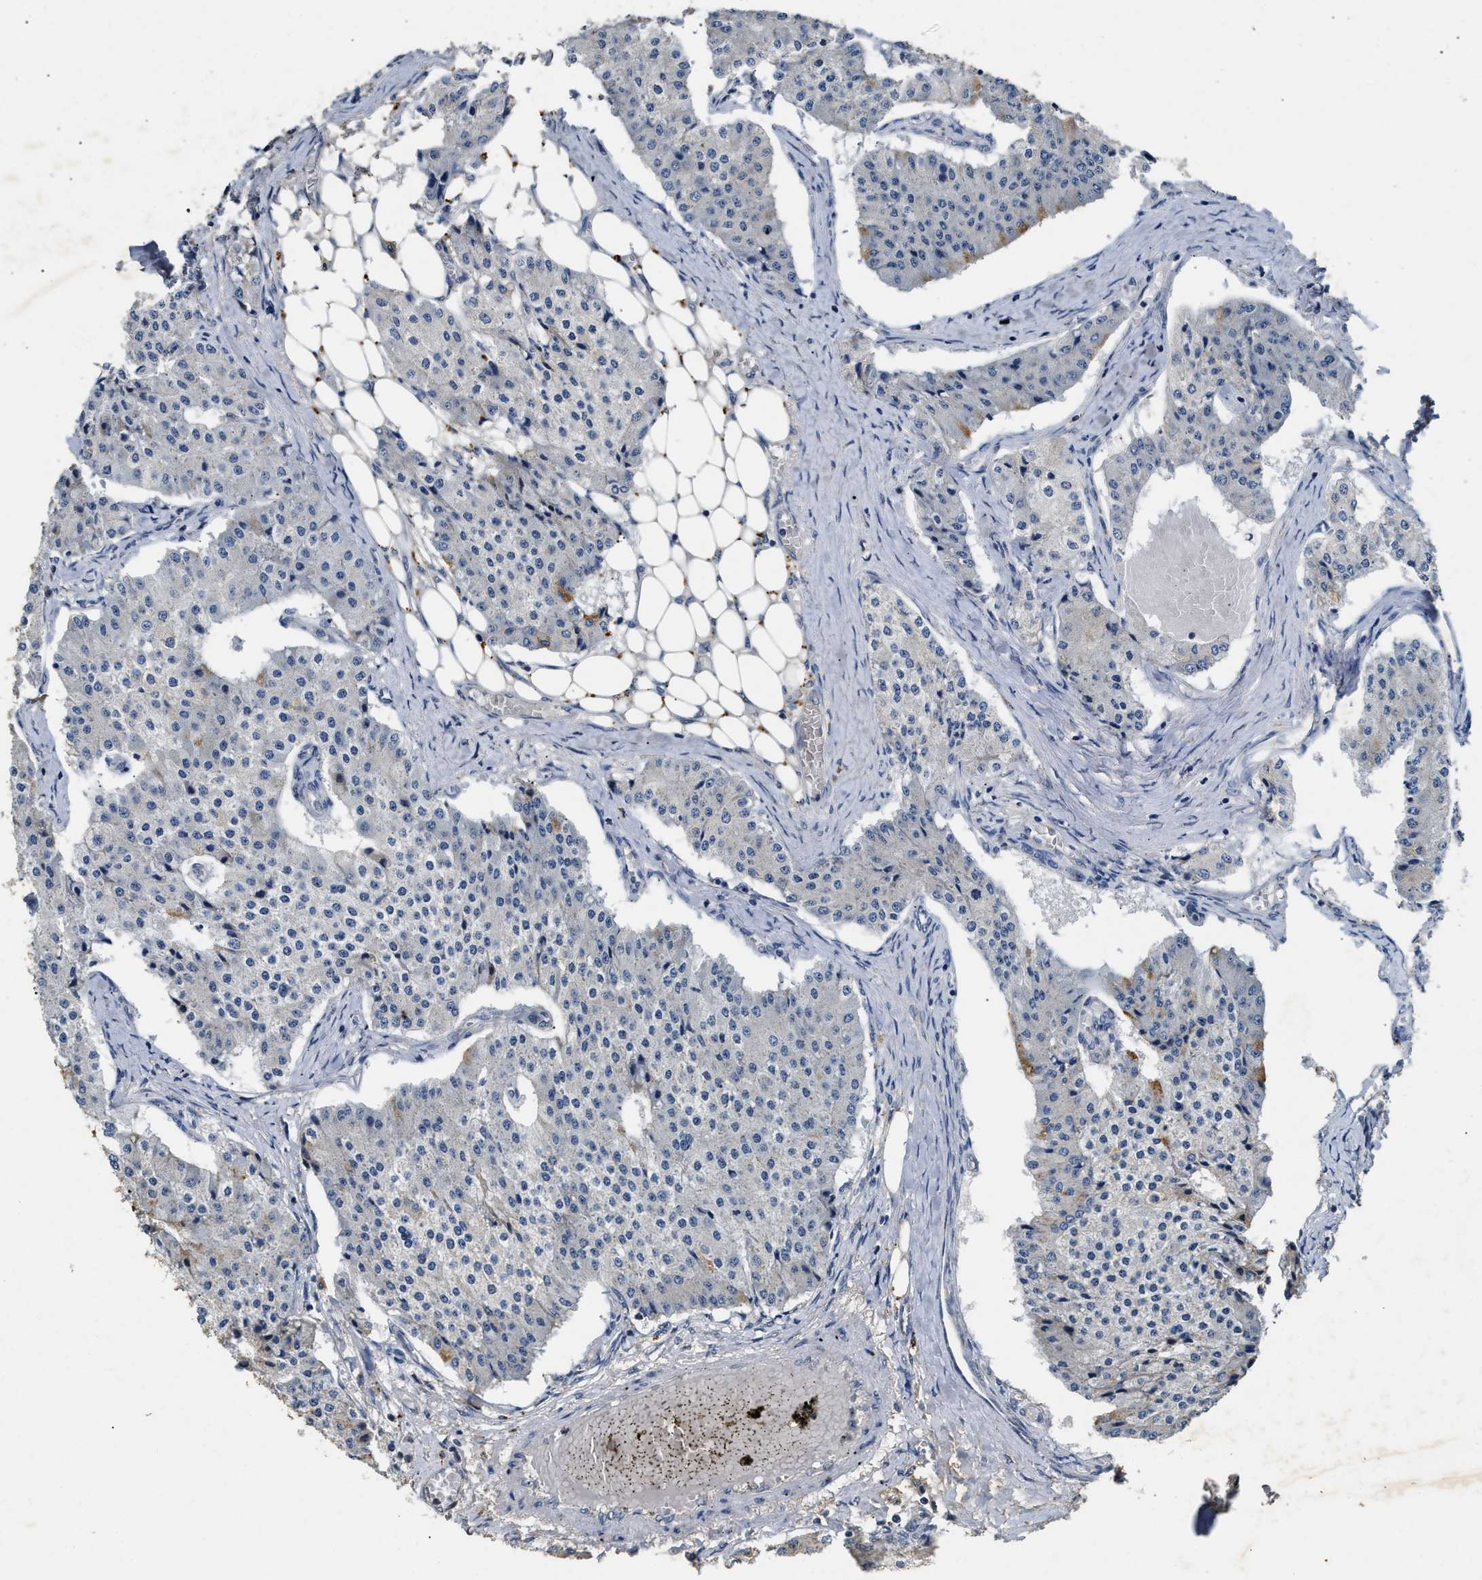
{"staining": {"intensity": "negative", "quantity": "none", "location": "none"}, "tissue": "carcinoid", "cell_type": "Tumor cells", "image_type": "cancer", "snomed": [{"axis": "morphology", "description": "Carcinoid, malignant, NOS"}, {"axis": "topography", "description": "Colon"}], "caption": "Immunohistochemistry photomicrograph of neoplastic tissue: malignant carcinoid stained with DAB exhibits no significant protein expression in tumor cells.", "gene": "C3", "patient": {"sex": "female", "age": 52}}